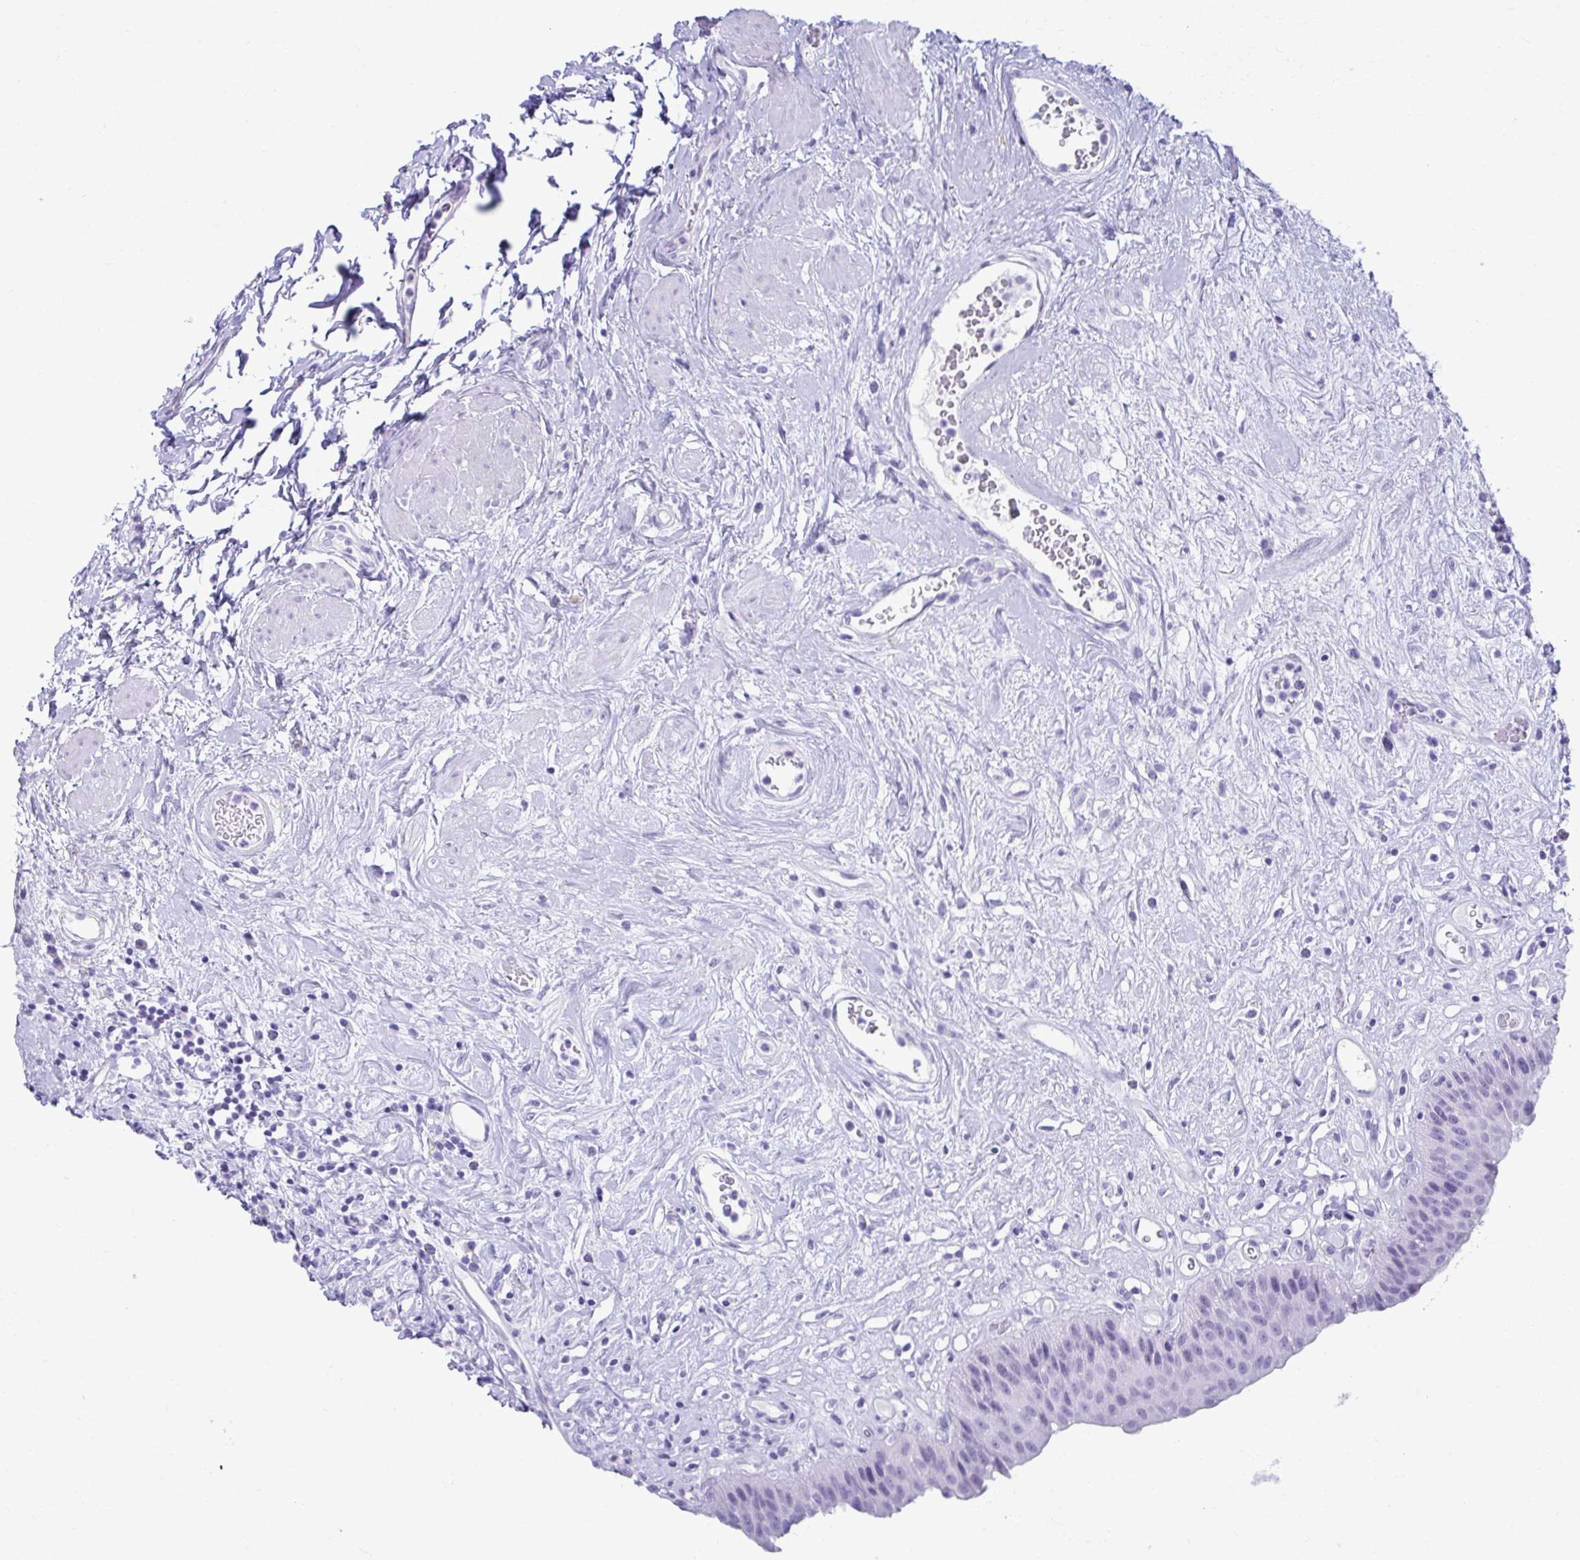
{"staining": {"intensity": "negative", "quantity": "none", "location": "none"}, "tissue": "urinary bladder", "cell_type": "Urothelial cells", "image_type": "normal", "snomed": [{"axis": "morphology", "description": "Normal tissue, NOS"}, {"axis": "topography", "description": "Urinary bladder"}], "caption": "High magnification brightfield microscopy of unremarkable urinary bladder stained with DAB (brown) and counterstained with hematoxylin (blue): urothelial cells show no significant positivity.", "gene": "ATP4B", "patient": {"sex": "female", "age": 56}}